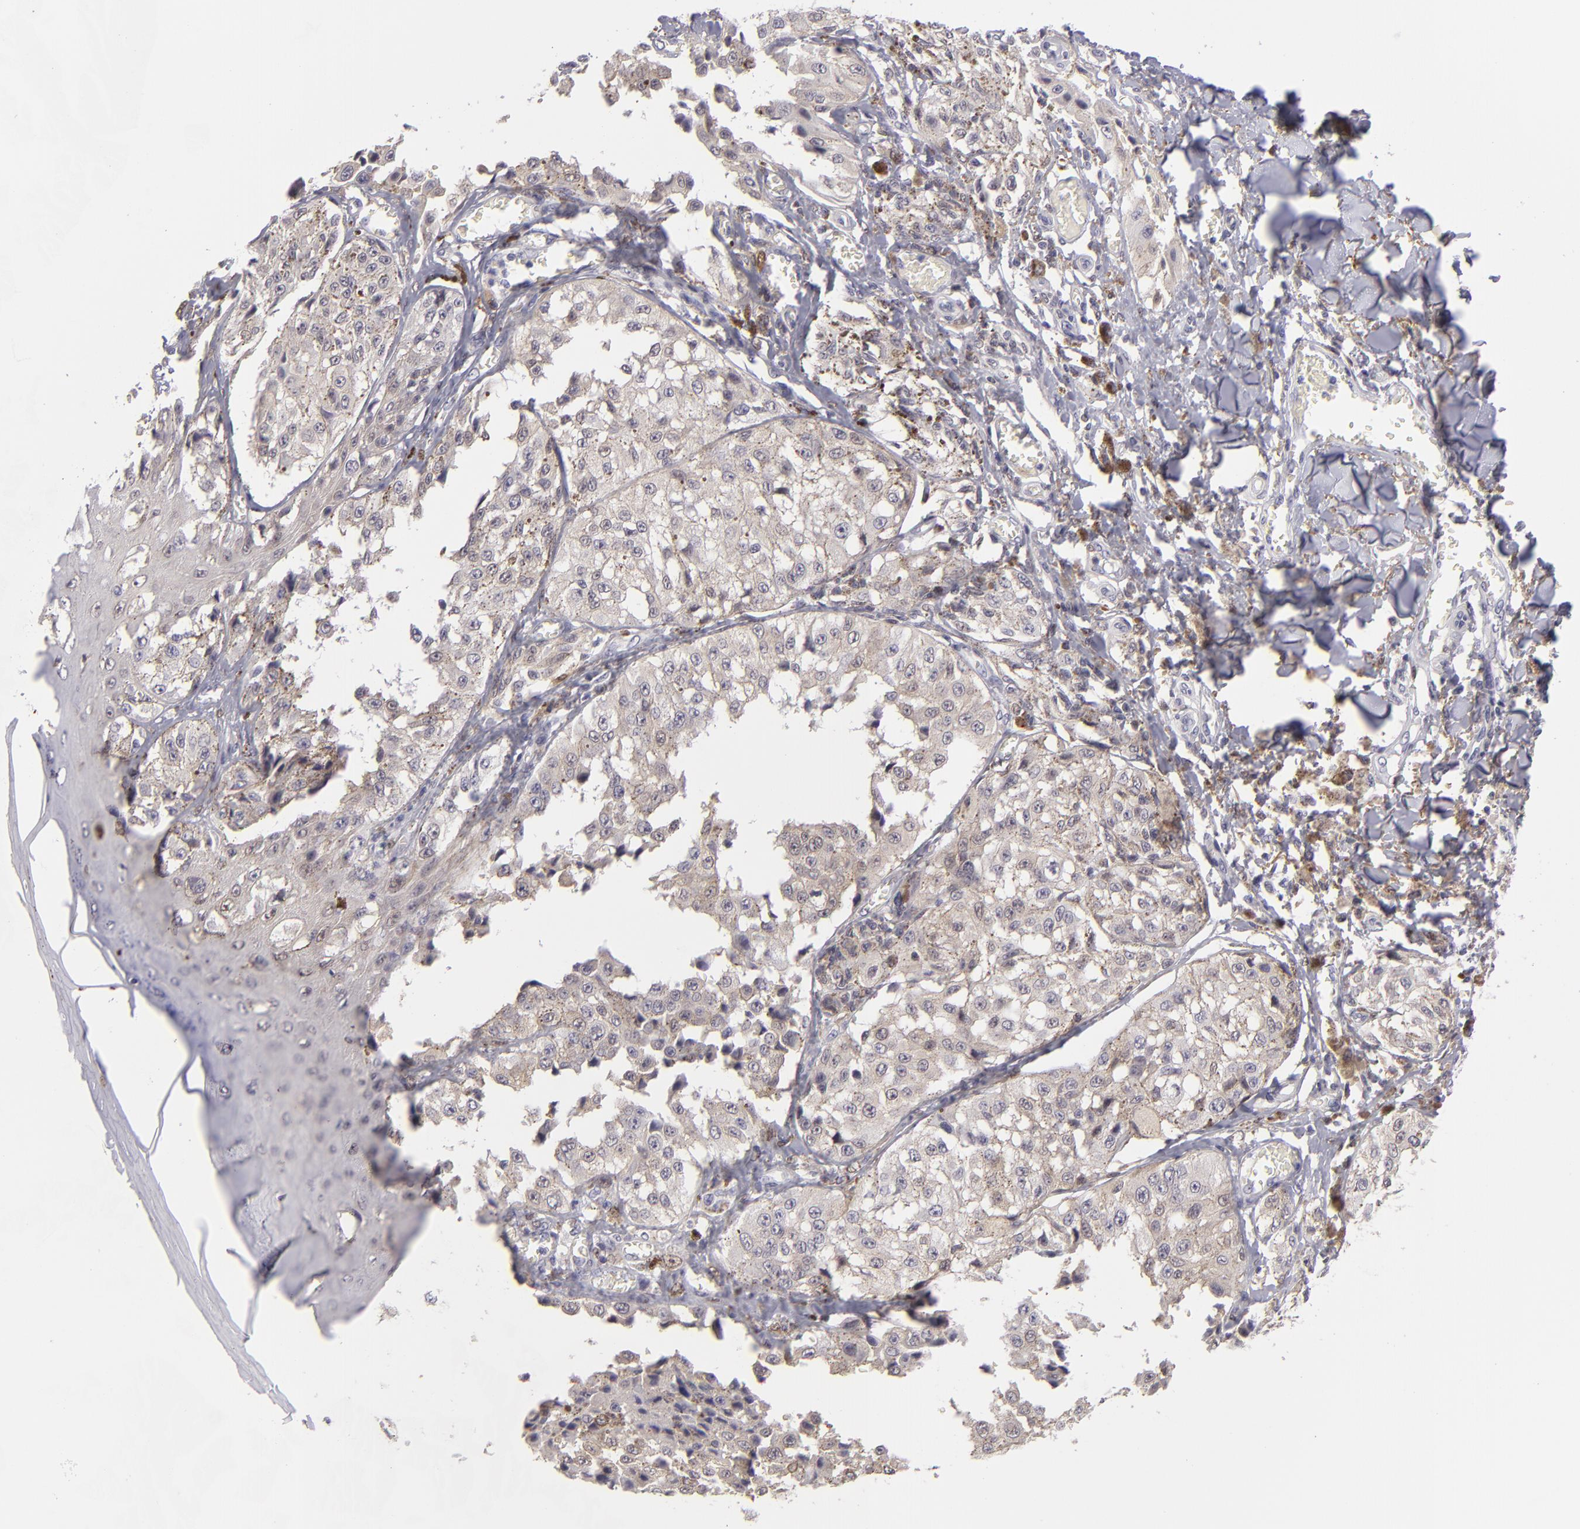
{"staining": {"intensity": "negative", "quantity": "none", "location": "none"}, "tissue": "melanoma", "cell_type": "Tumor cells", "image_type": "cancer", "snomed": [{"axis": "morphology", "description": "Malignant melanoma, NOS"}, {"axis": "topography", "description": "Skin"}], "caption": "Protein analysis of melanoma displays no significant expression in tumor cells.", "gene": "EFS", "patient": {"sex": "female", "age": 82}}